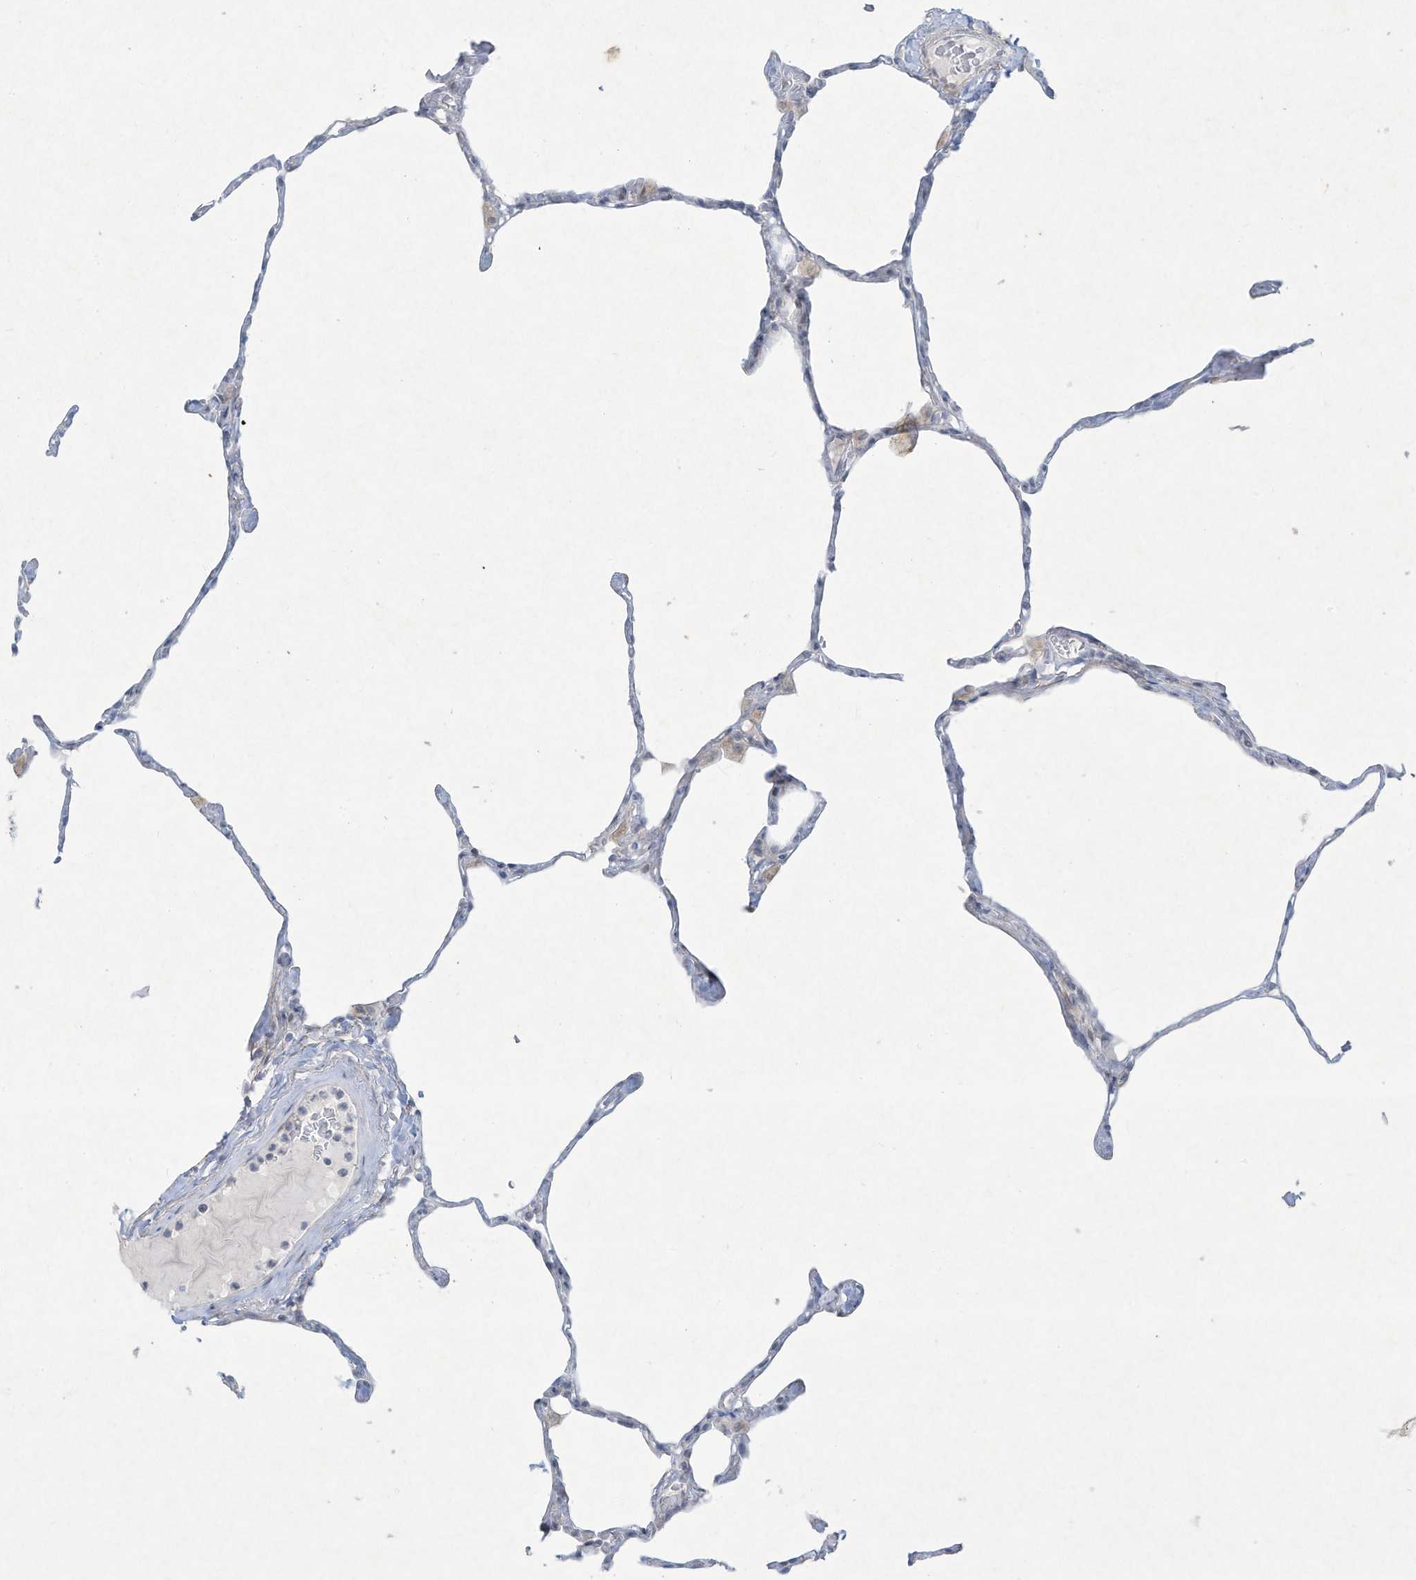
{"staining": {"intensity": "negative", "quantity": "none", "location": "none"}, "tissue": "lung", "cell_type": "Alveolar cells", "image_type": "normal", "snomed": [{"axis": "morphology", "description": "Normal tissue, NOS"}, {"axis": "topography", "description": "Lung"}], "caption": "A micrograph of human lung is negative for staining in alveolar cells. (DAB (3,3'-diaminobenzidine) immunohistochemistry (IHC), high magnification).", "gene": "PAX6", "patient": {"sex": "male", "age": 65}}